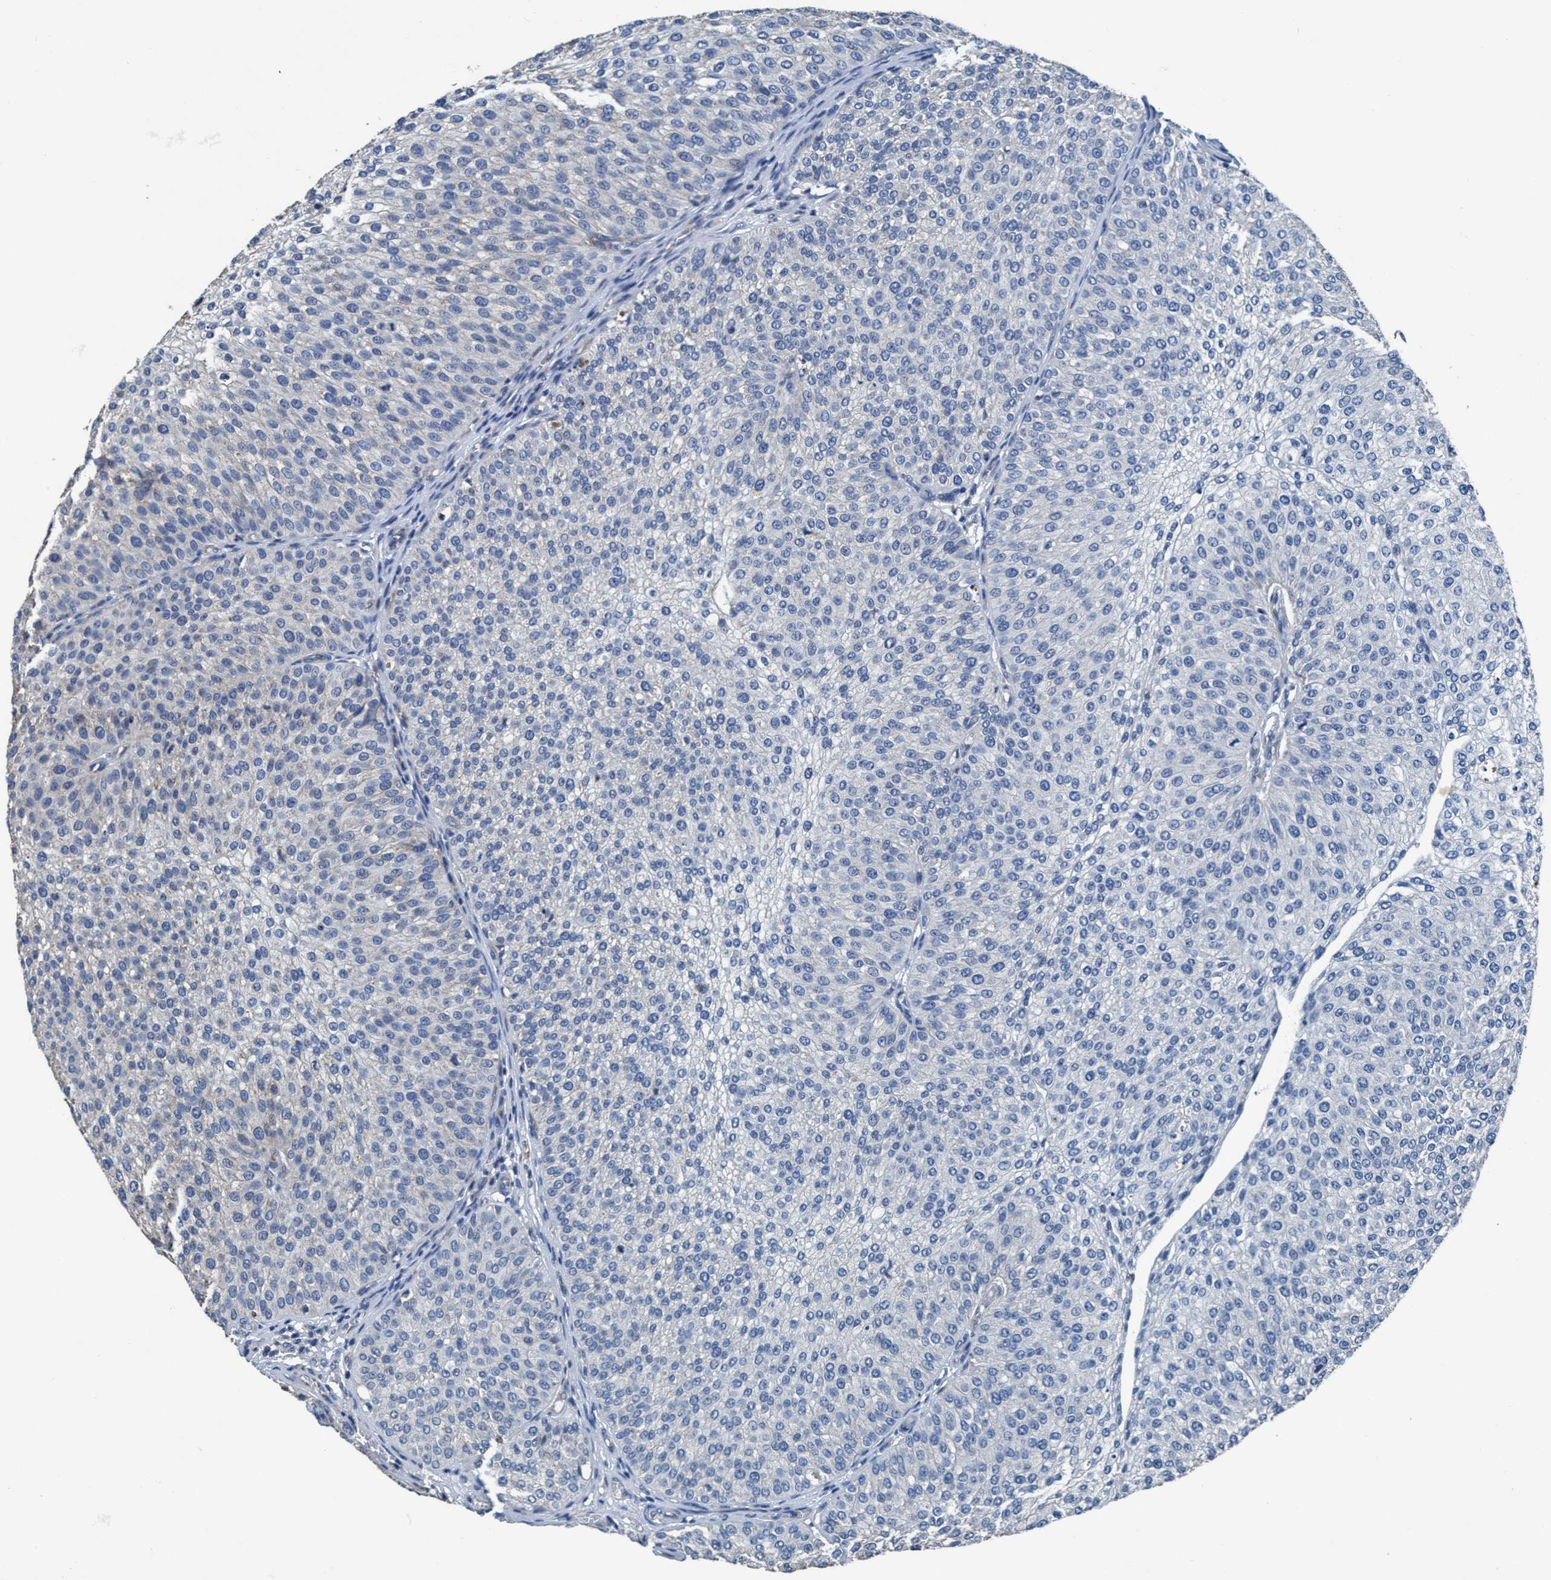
{"staining": {"intensity": "negative", "quantity": "none", "location": "none"}, "tissue": "urothelial cancer", "cell_type": "Tumor cells", "image_type": "cancer", "snomed": [{"axis": "morphology", "description": "Urothelial carcinoma, Low grade"}, {"axis": "topography", "description": "Smooth muscle"}, {"axis": "topography", "description": "Urinary bladder"}], "caption": "Immunohistochemistry (IHC) photomicrograph of neoplastic tissue: urothelial carcinoma (low-grade) stained with DAB (3,3'-diaminobenzidine) exhibits no significant protein positivity in tumor cells.", "gene": "ANKFN1", "patient": {"sex": "male", "age": 60}}